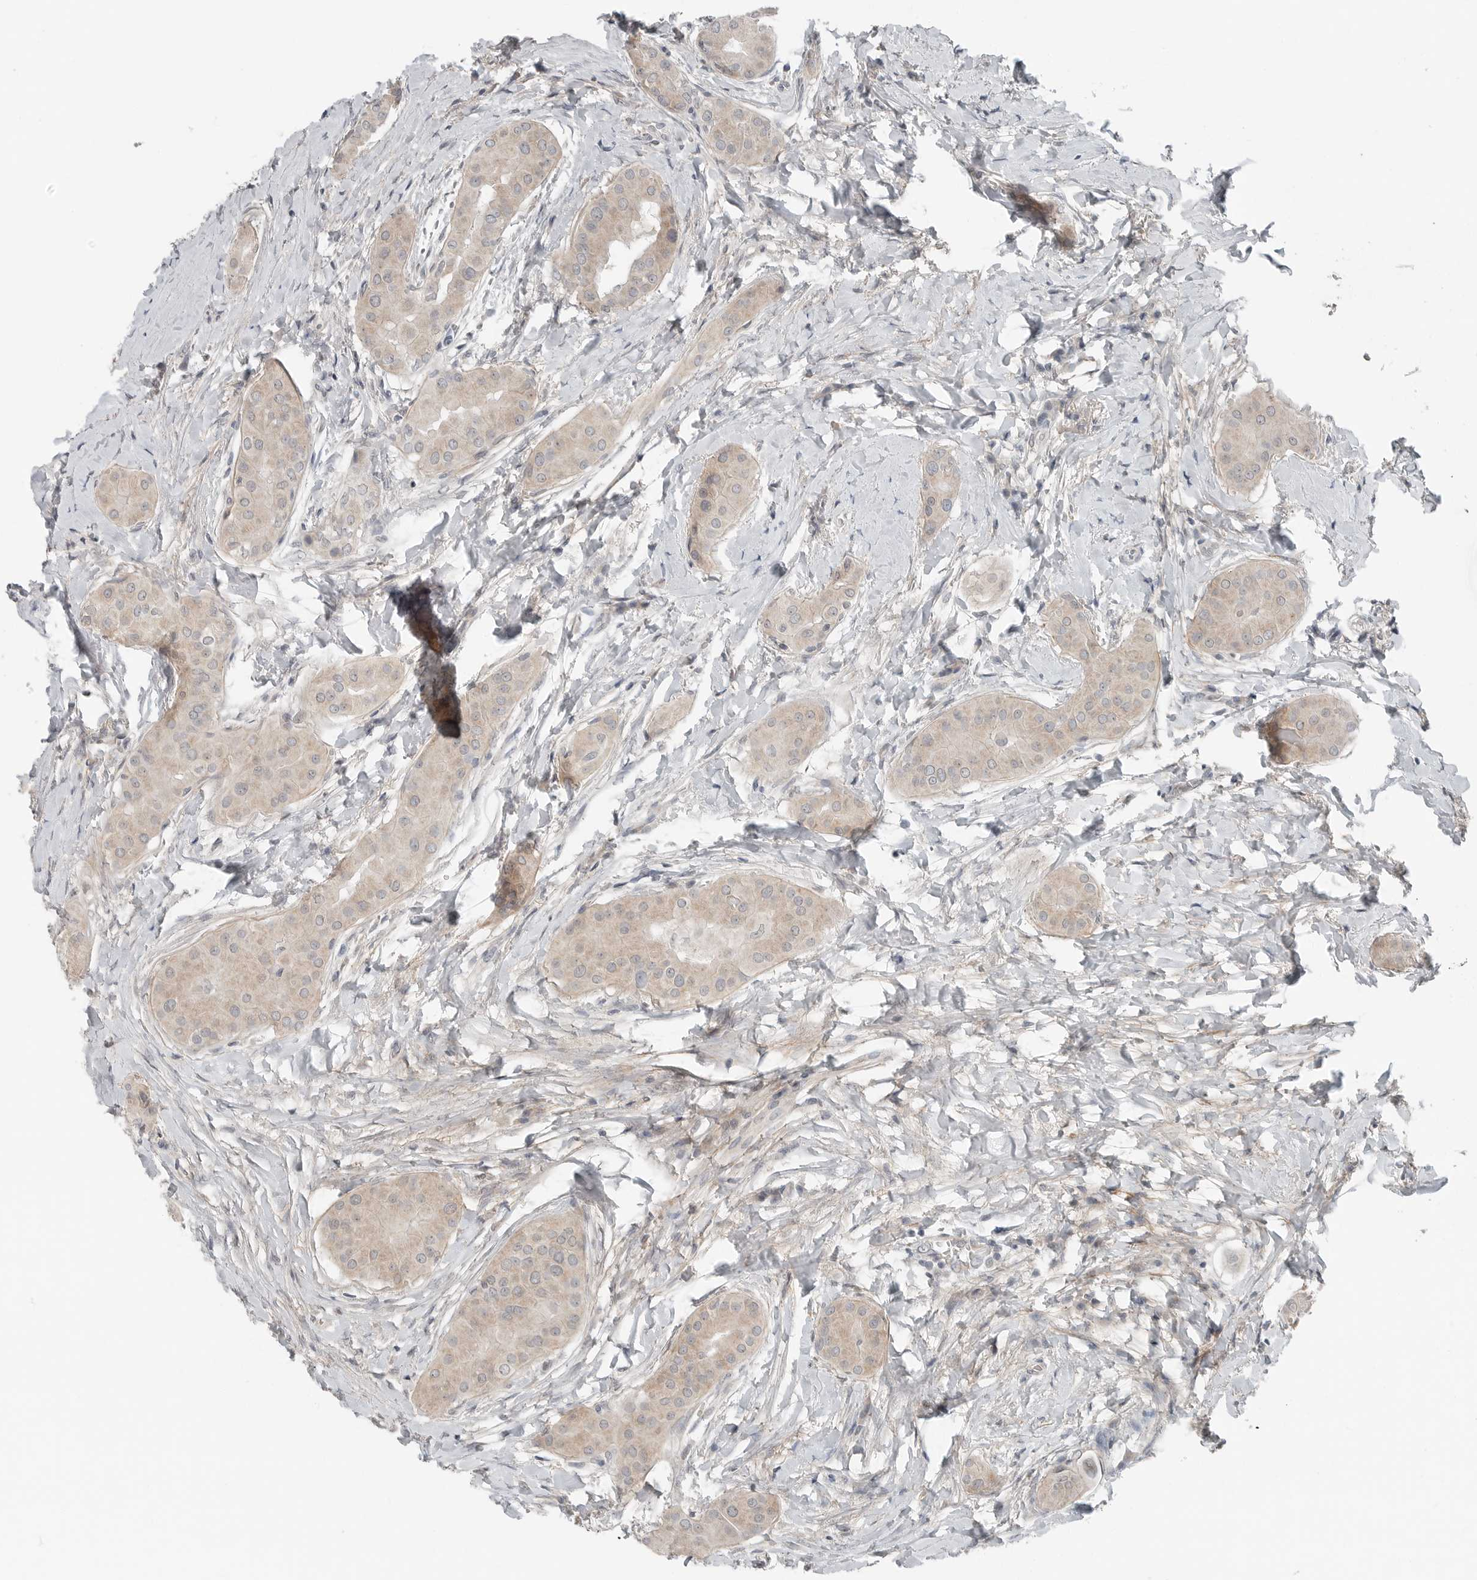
{"staining": {"intensity": "weak", "quantity": ">75%", "location": "cytoplasmic/membranous"}, "tissue": "thyroid cancer", "cell_type": "Tumor cells", "image_type": "cancer", "snomed": [{"axis": "morphology", "description": "Papillary adenocarcinoma, NOS"}, {"axis": "topography", "description": "Thyroid gland"}], "caption": "Thyroid cancer stained for a protein (brown) exhibits weak cytoplasmic/membranous positive staining in approximately >75% of tumor cells.", "gene": "FCRLB", "patient": {"sex": "male", "age": 33}}